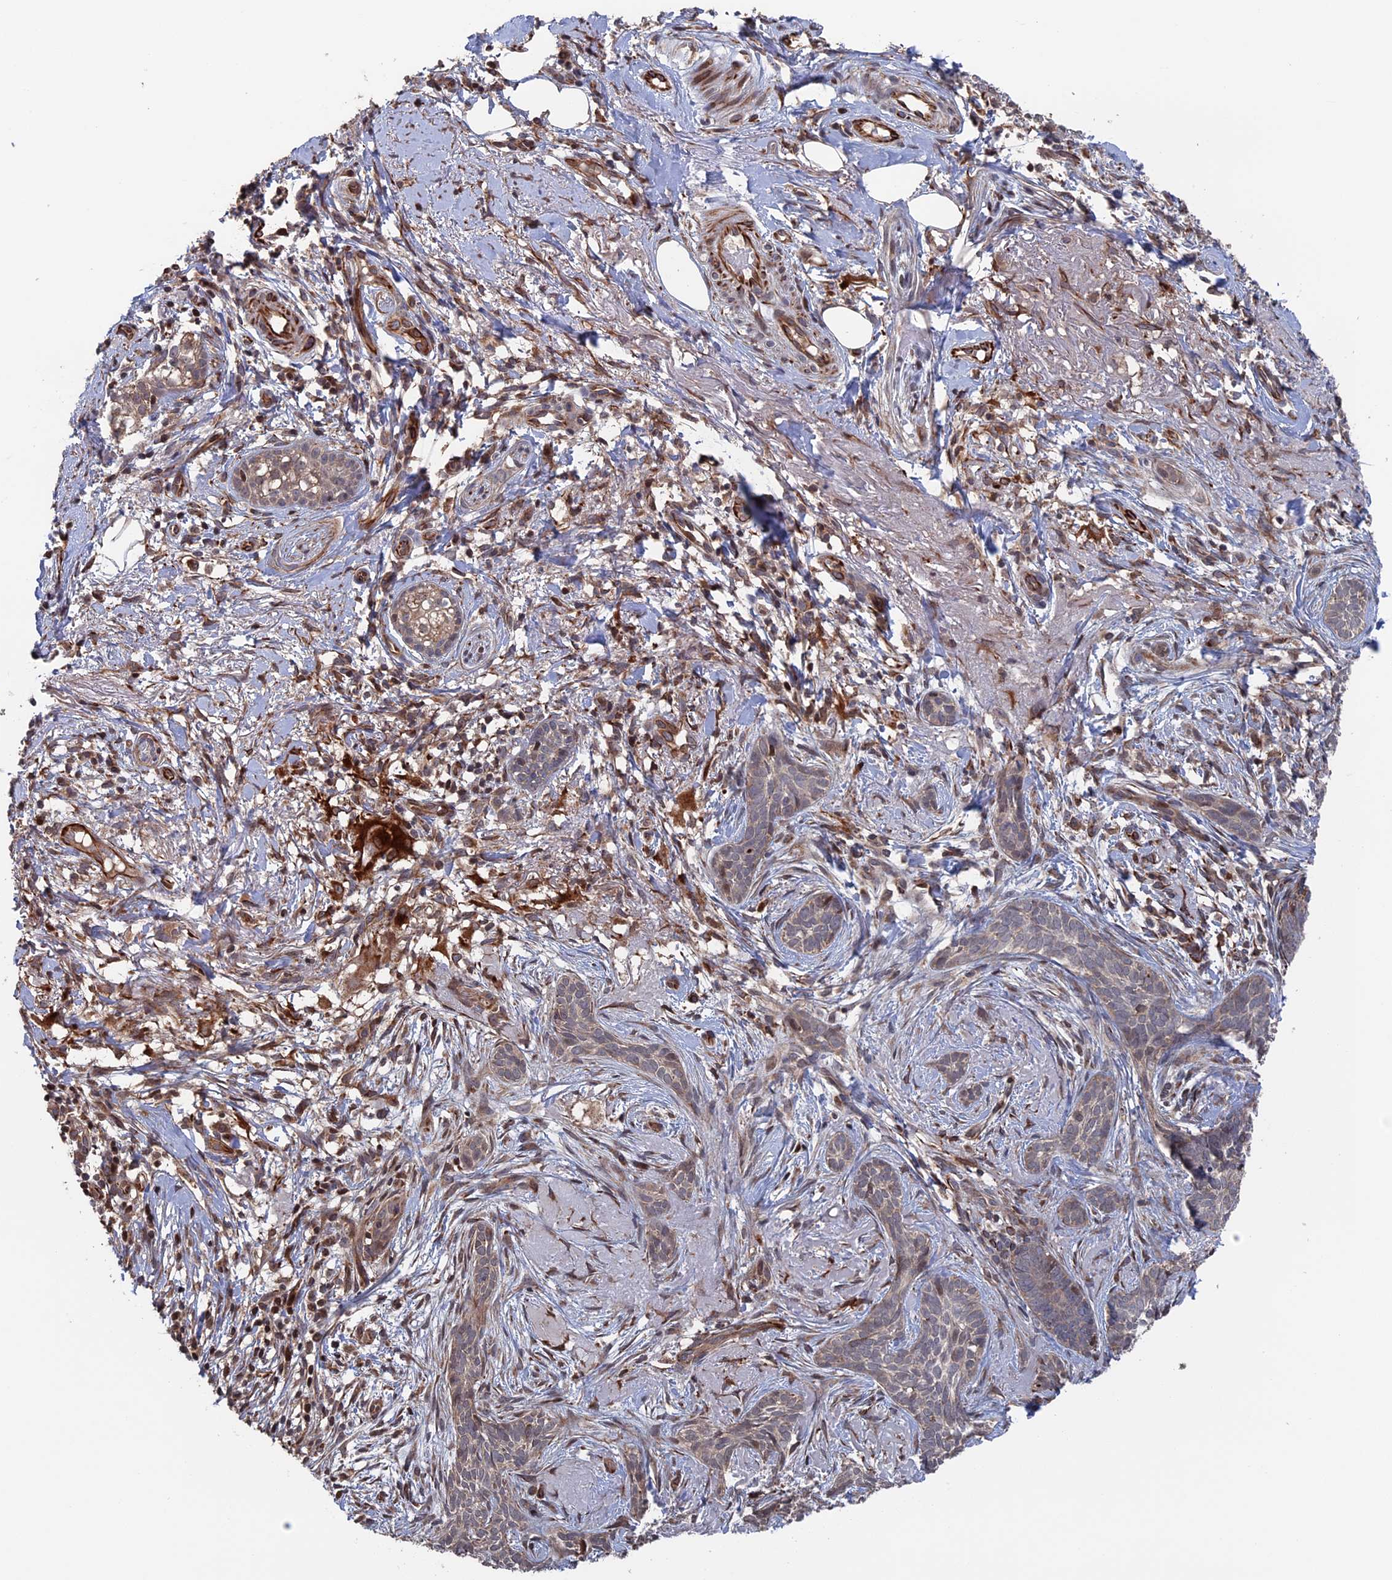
{"staining": {"intensity": "weak", "quantity": "<25%", "location": "cytoplasmic/membranous"}, "tissue": "skin cancer", "cell_type": "Tumor cells", "image_type": "cancer", "snomed": [{"axis": "morphology", "description": "Basal cell carcinoma"}, {"axis": "topography", "description": "Skin"}], "caption": "Immunohistochemistry (IHC) histopathology image of basal cell carcinoma (skin) stained for a protein (brown), which displays no positivity in tumor cells.", "gene": "PLA2G15", "patient": {"sex": "female", "age": 76}}